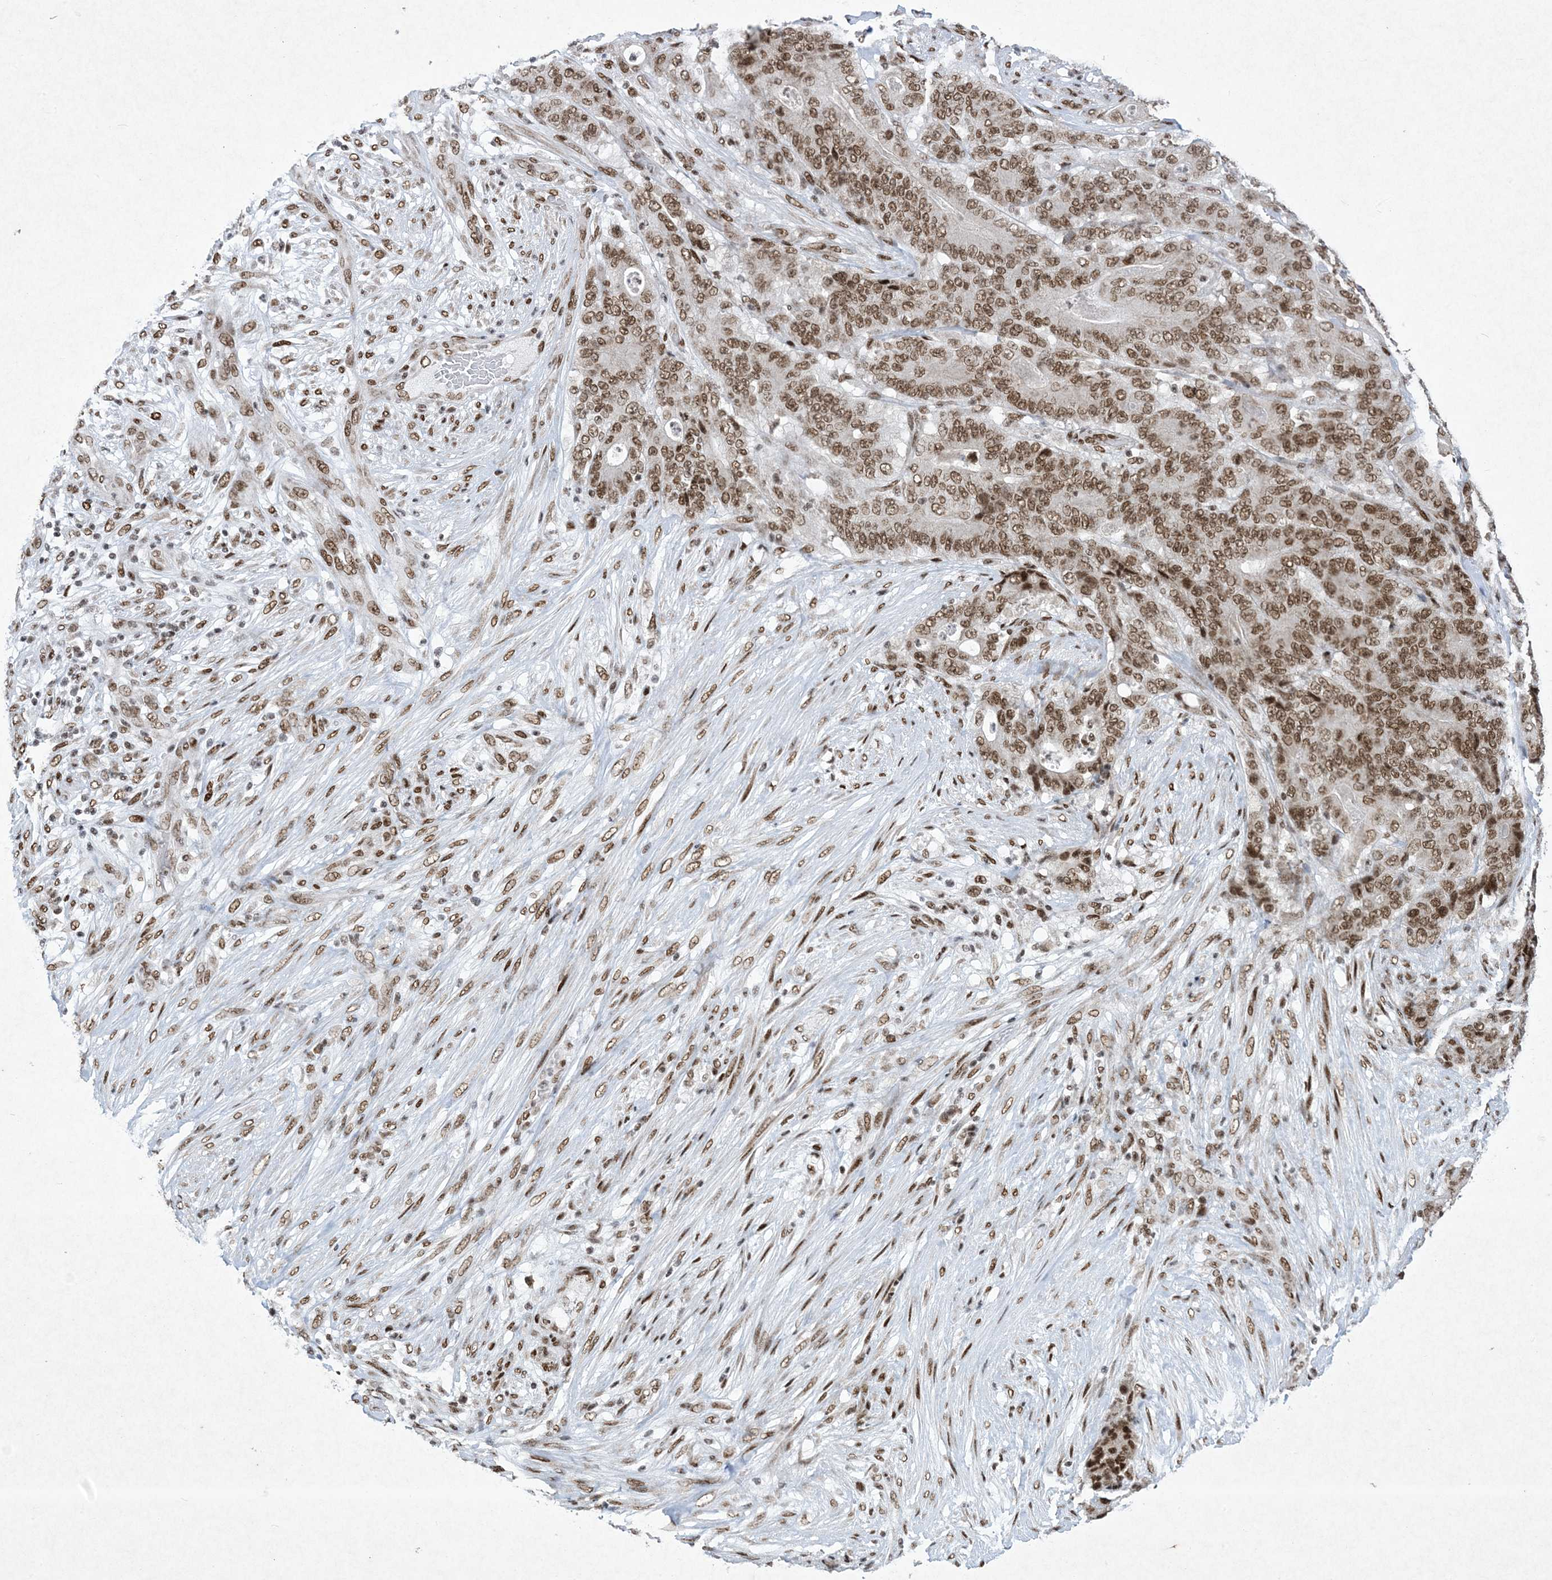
{"staining": {"intensity": "moderate", "quantity": ">75%", "location": "nuclear"}, "tissue": "stomach cancer", "cell_type": "Tumor cells", "image_type": "cancer", "snomed": [{"axis": "morphology", "description": "Adenocarcinoma, NOS"}, {"axis": "topography", "description": "Stomach"}], "caption": "Moderate nuclear staining is identified in approximately >75% of tumor cells in stomach adenocarcinoma.", "gene": "PKNOX2", "patient": {"sex": "female", "age": 73}}